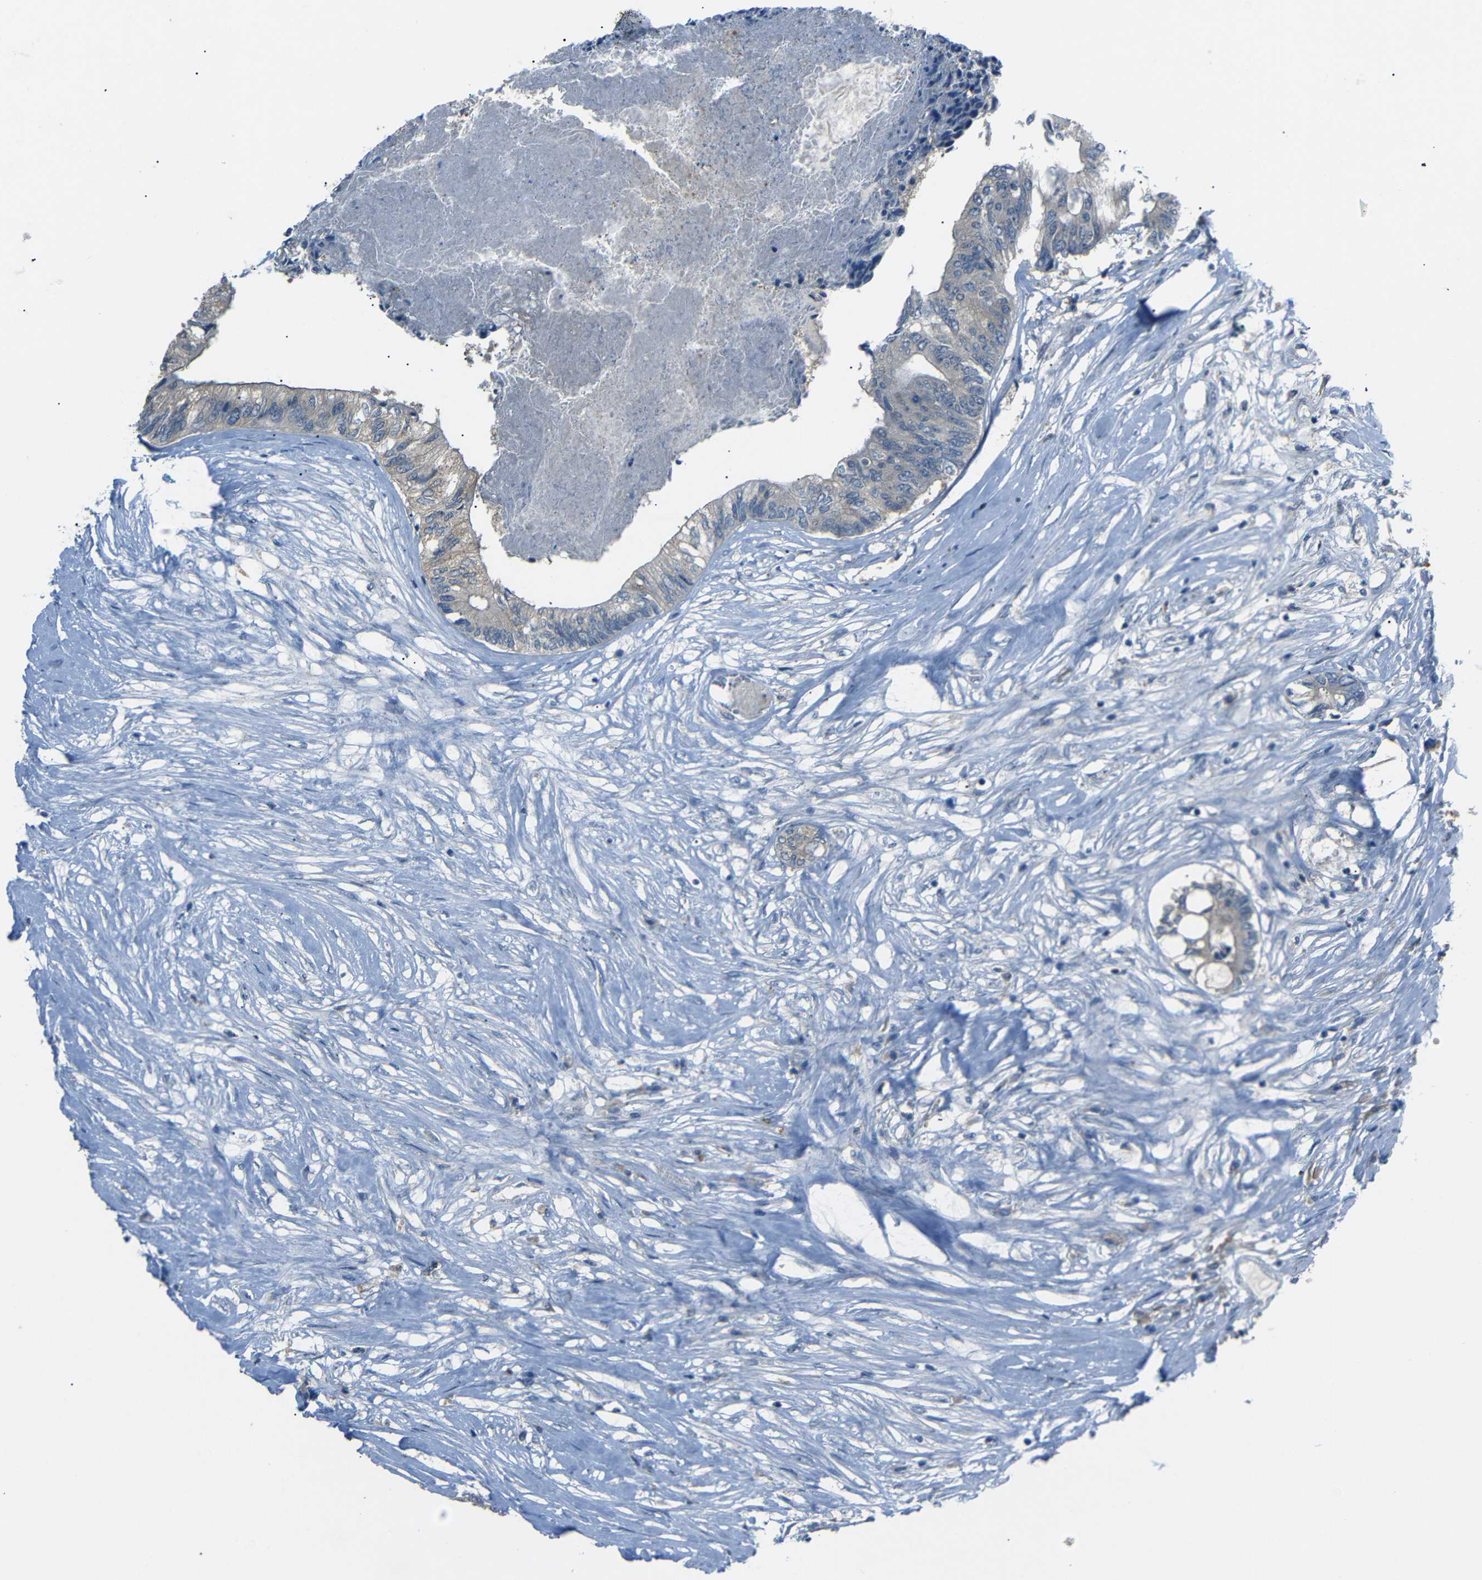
{"staining": {"intensity": "negative", "quantity": "none", "location": "none"}, "tissue": "colorectal cancer", "cell_type": "Tumor cells", "image_type": "cancer", "snomed": [{"axis": "morphology", "description": "Adenocarcinoma, NOS"}, {"axis": "topography", "description": "Rectum"}], "caption": "There is no significant expression in tumor cells of colorectal cancer.", "gene": "C6orf89", "patient": {"sex": "male", "age": 63}}